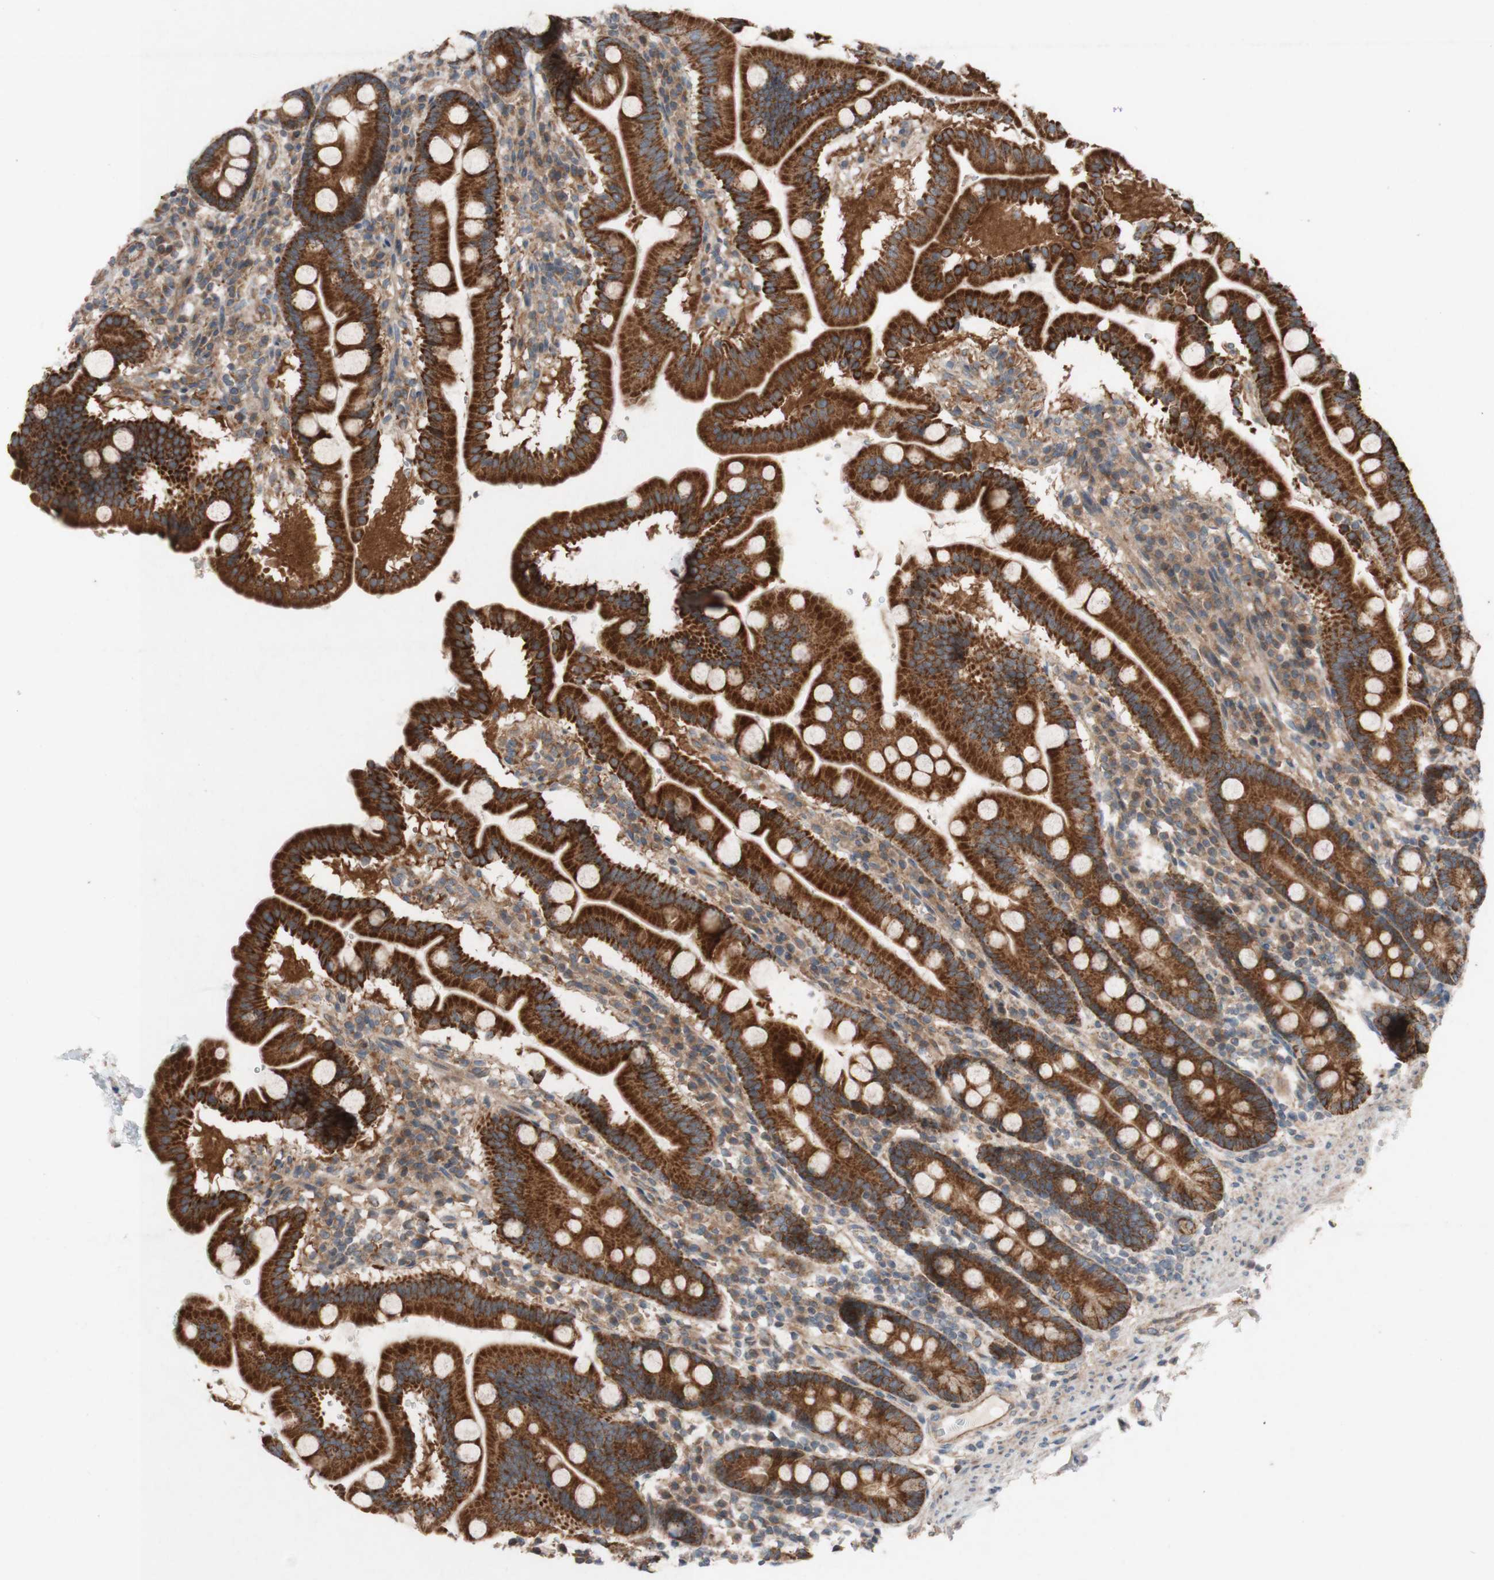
{"staining": {"intensity": "strong", "quantity": ">75%", "location": "cytoplasmic/membranous"}, "tissue": "duodenum", "cell_type": "Glandular cells", "image_type": "normal", "snomed": [{"axis": "morphology", "description": "Normal tissue, NOS"}, {"axis": "topography", "description": "Duodenum"}], "caption": "Strong cytoplasmic/membranous expression is appreciated in about >75% of glandular cells in benign duodenum.", "gene": "TST", "patient": {"sex": "male", "age": 50}}